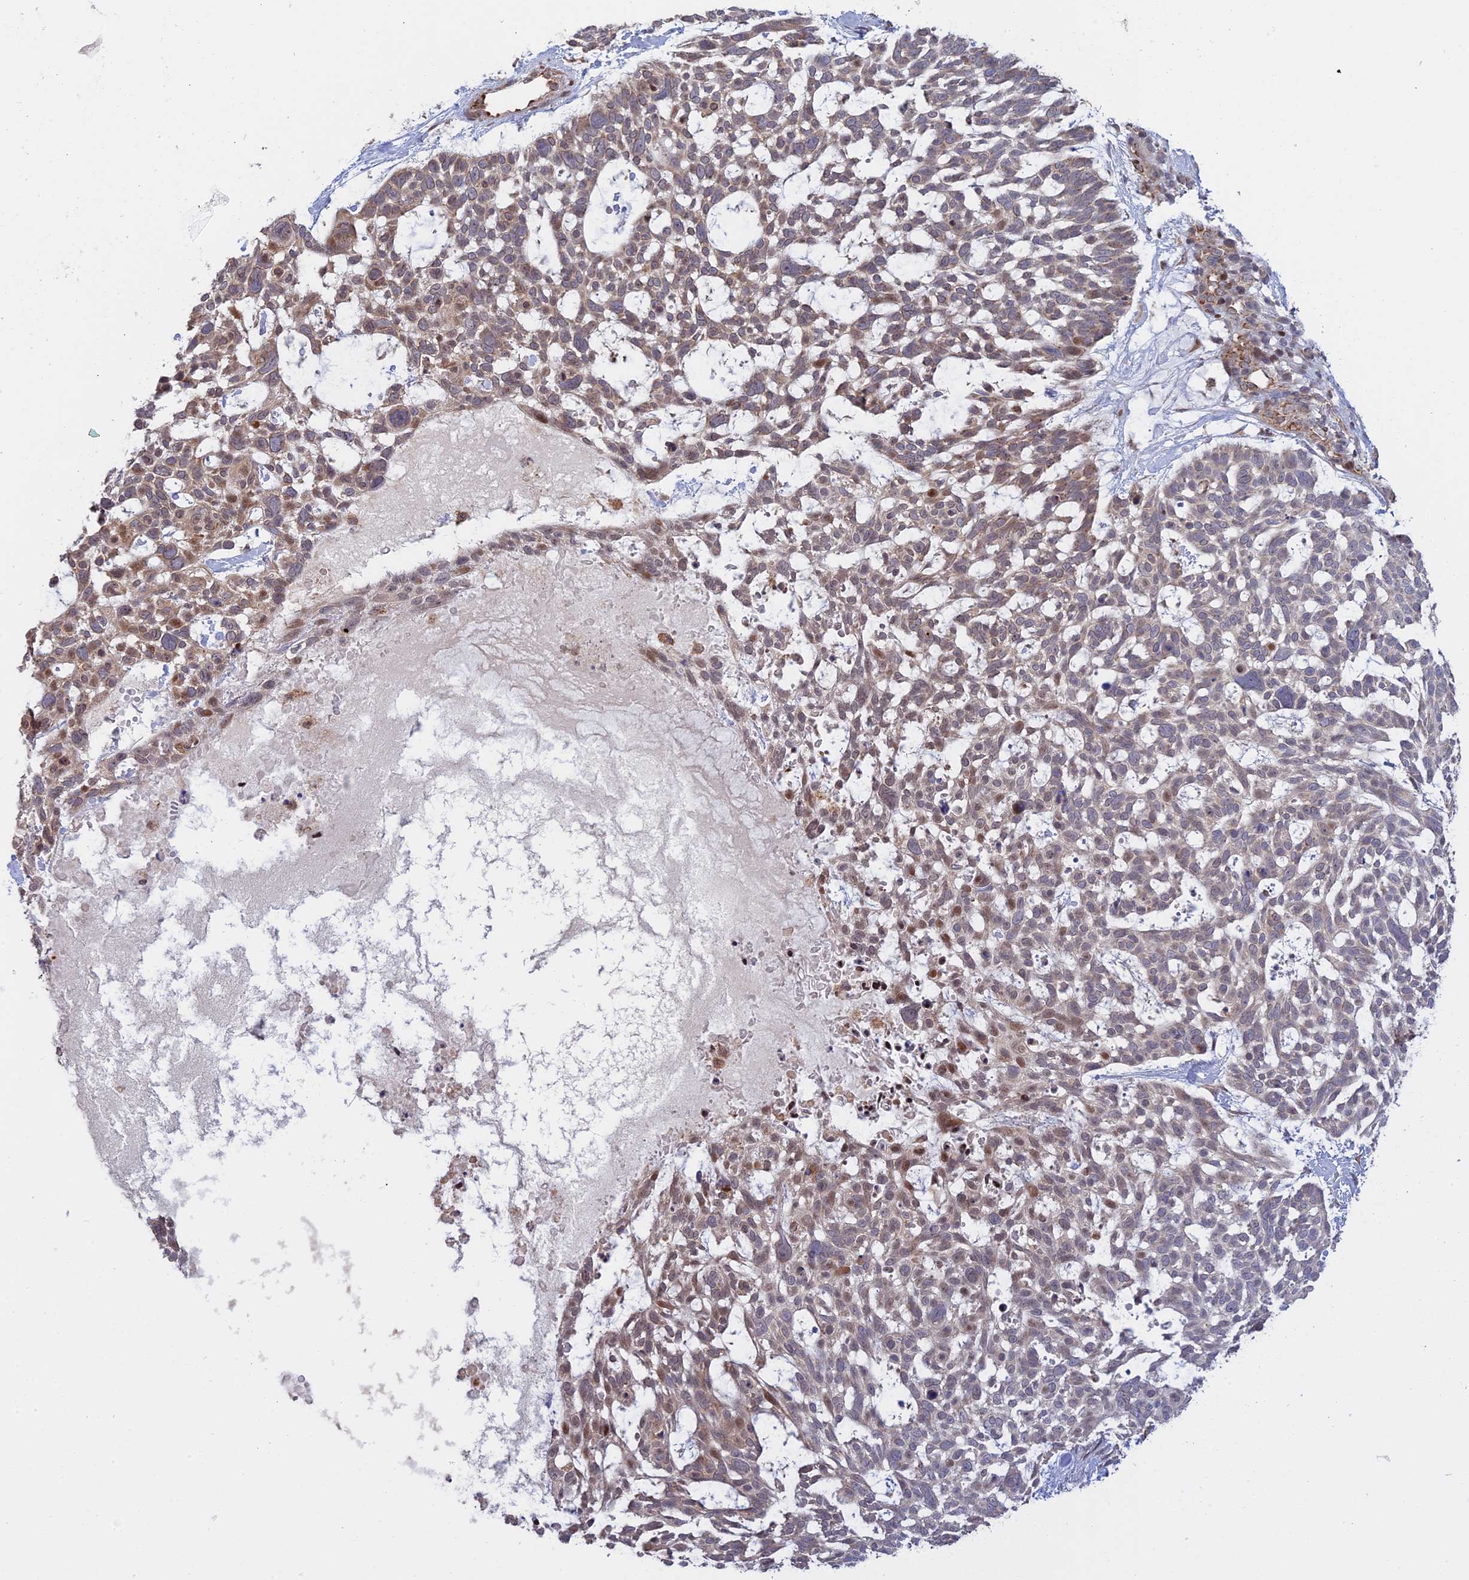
{"staining": {"intensity": "moderate", "quantity": "<25%", "location": "cytoplasmic/membranous,nuclear"}, "tissue": "skin cancer", "cell_type": "Tumor cells", "image_type": "cancer", "snomed": [{"axis": "morphology", "description": "Basal cell carcinoma"}, {"axis": "topography", "description": "Skin"}], "caption": "Protein expression analysis of human skin cancer reveals moderate cytoplasmic/membranous and nuclear positivity in about <25% of tumor cells. (DAB (3,3'-diaminobenzidine) IHC, brown staining for protein, blue staining for nuclei).", "gene": "GSKIP", "patient": {"sex": "male", "age": 88}}